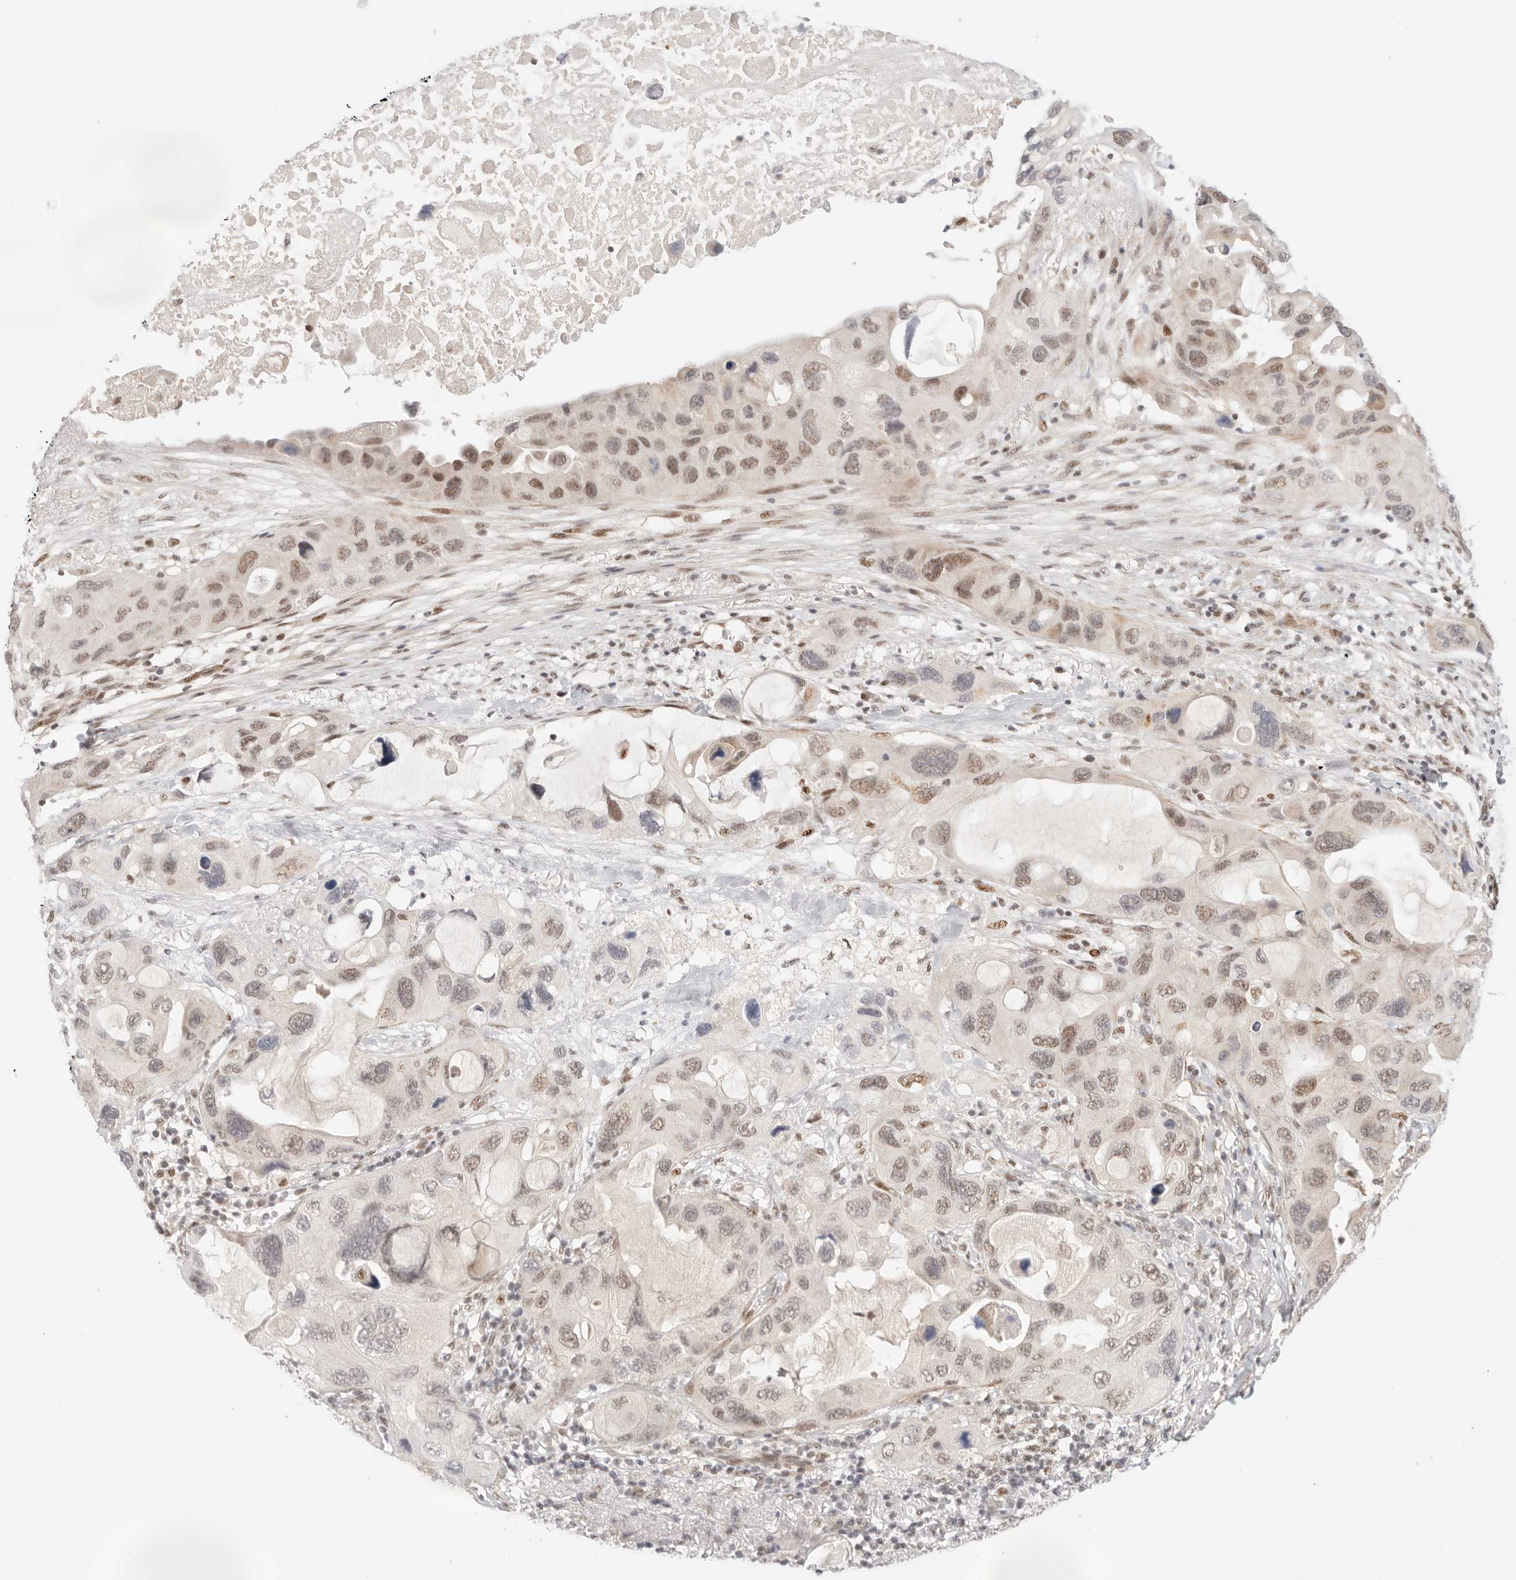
{"staining": {"intensity": "moderate", "quantity": "25%-75%", "location": "nuclear"}, "tissue": "lung cancer", "cell_type": "Tumor cells", "image_type": "cancer", "snomed": [{"axis": "morphology", "description": "Squamous cell carcinoma, NOS"}, {"axis": "topography", "description": "Lung"}], "caption": "A brown stain shows moderate nuclear staining of a protein in lung cancer (squamous cell carcinoma) tumor cells.", "gene": "GTF2E2", "patient": {"sex": "female", "age": 73}}